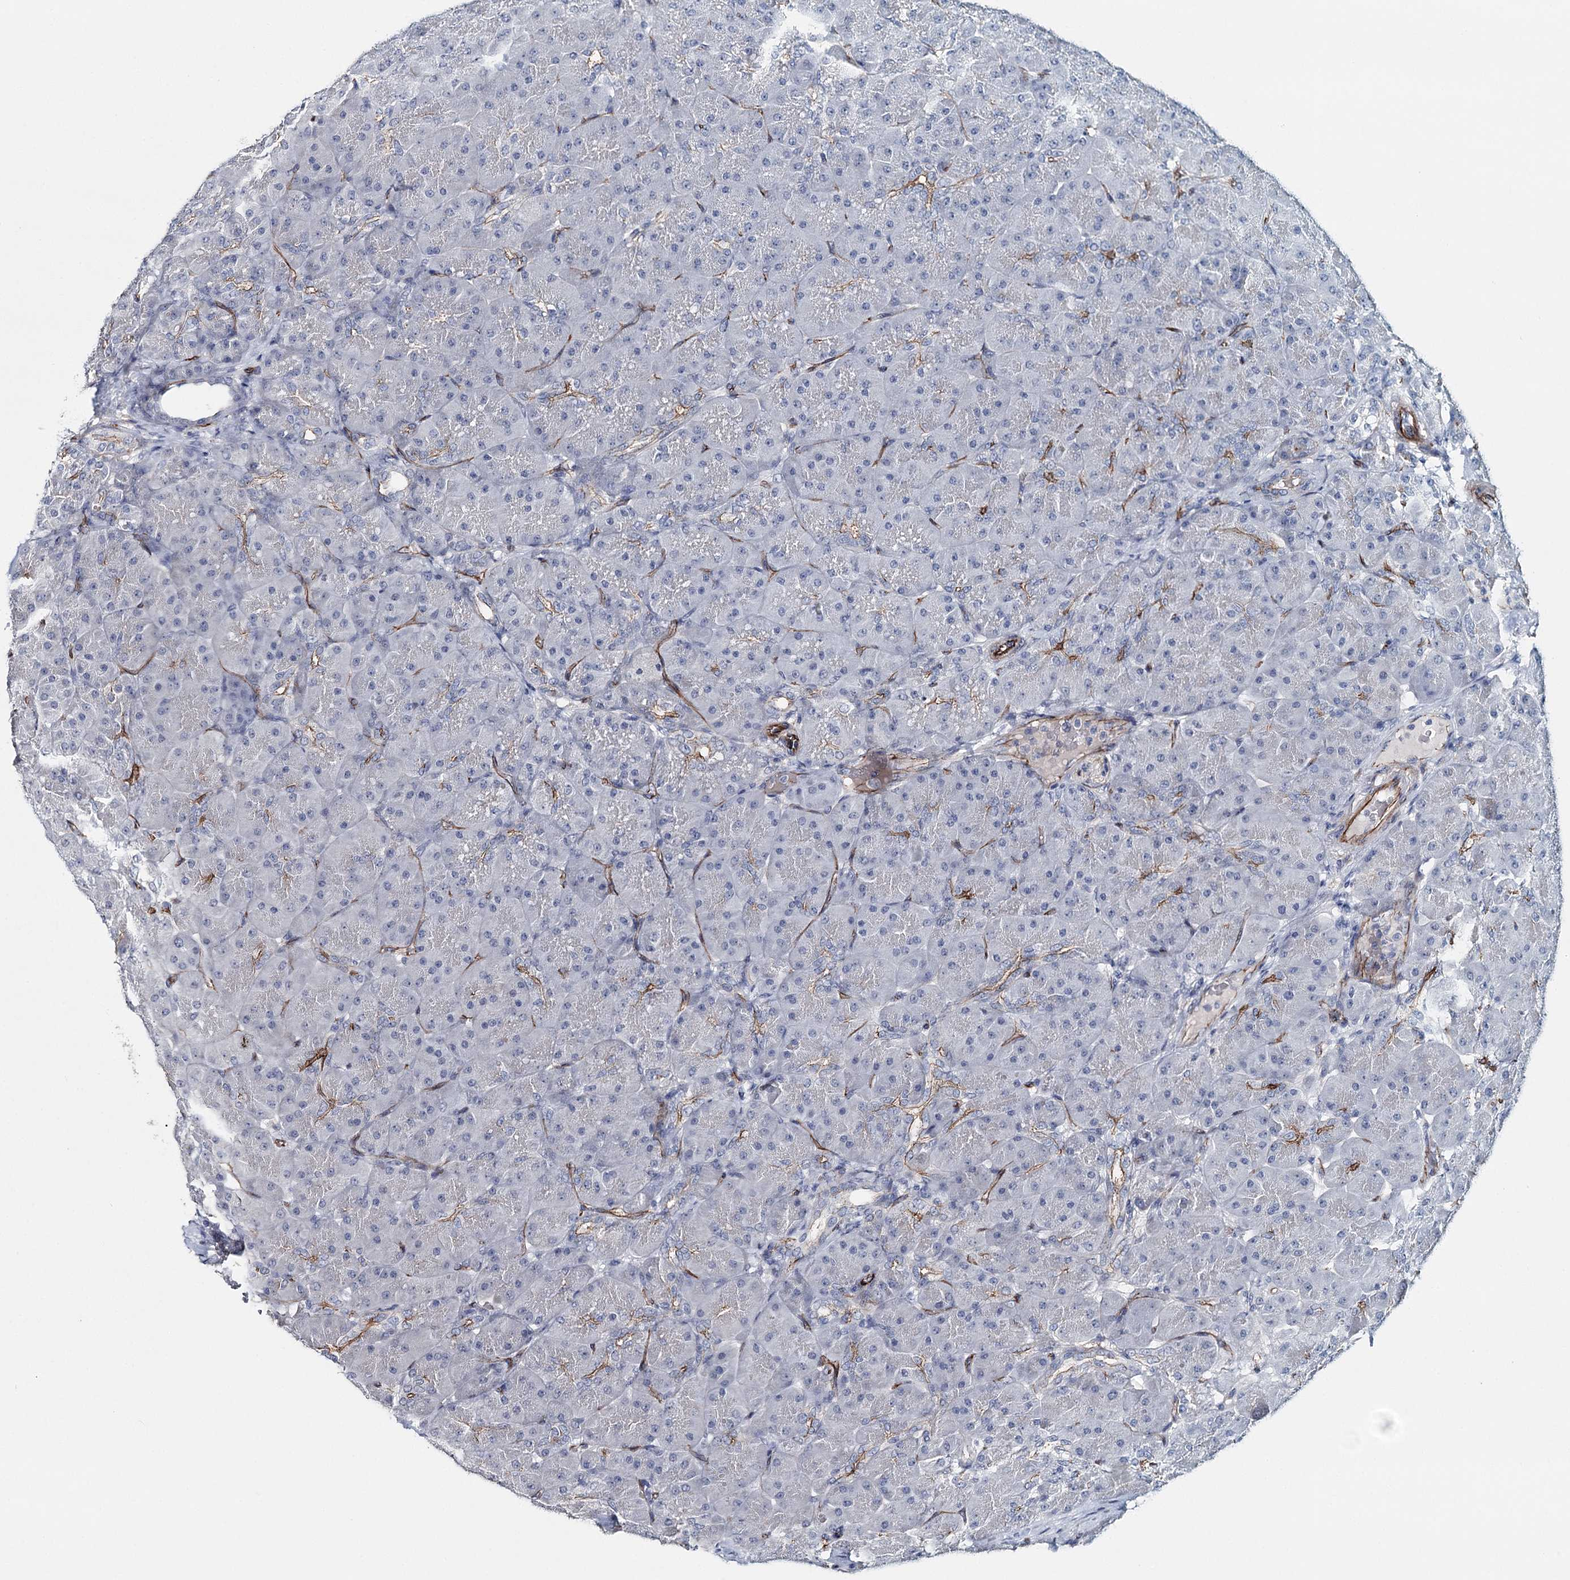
{"staining": {"intensity": "negative", "quantity": "none", "location": "none"}, "tissue": "pancreas", "cell_type": "Exocrine glandular cells", "image_type": "normal", "snomed": [{"axis": "morphology", "description": "Normal tissue, NOS"}, {"axis": "topography", "description": "Pancreas"}], "caption": "Exocrine glandular cells show no significant positivity in normal pancreas. (DAB immunohistochemistry, high magnification).", "gene": "SYNPO", "patient": {"sex": "male", "age": 66}}